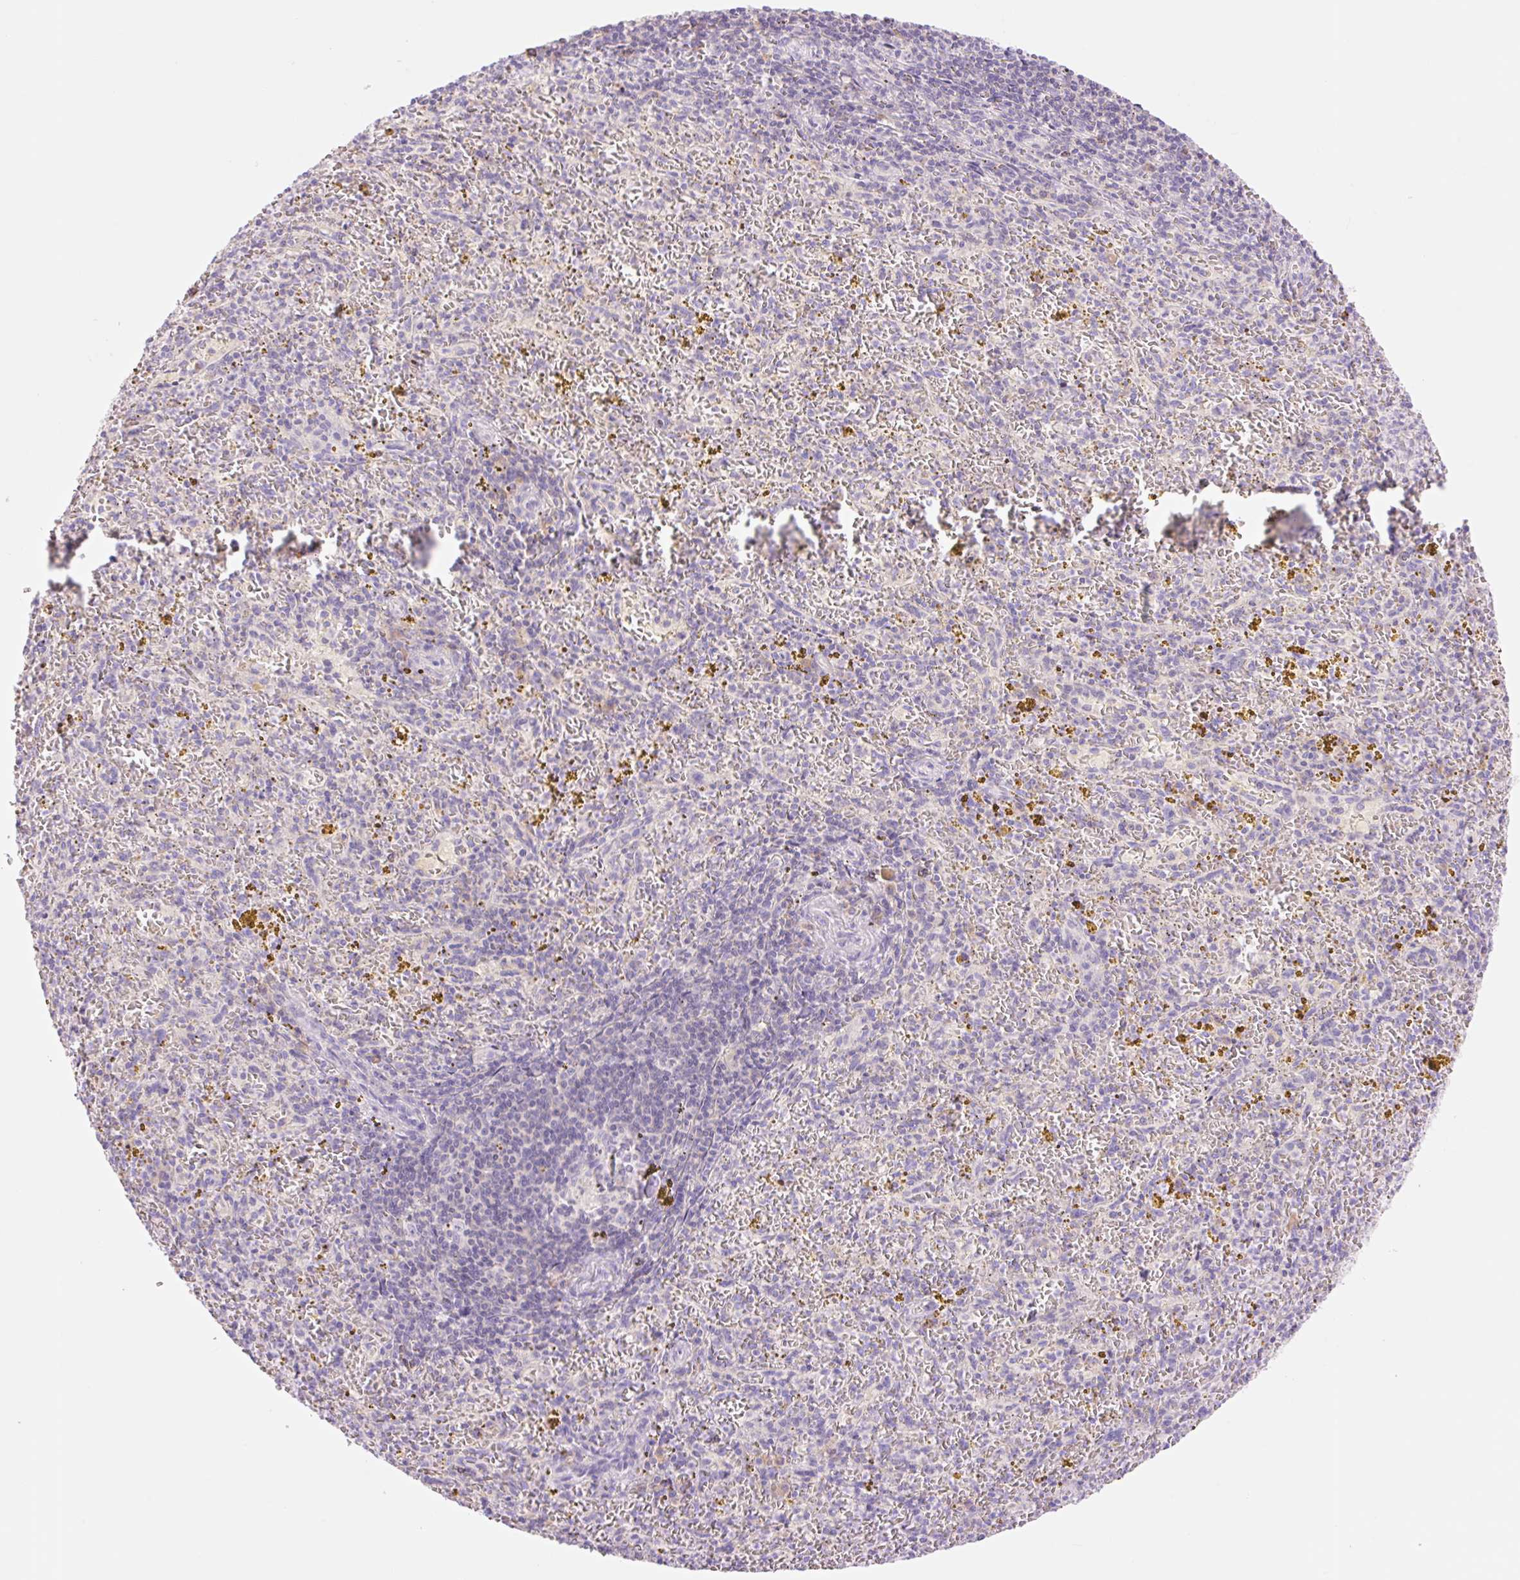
{"staining": {"intensity": "negative", "quantity": "none", "location": "none"}, "tissue": "spleen", "cell_type": "Cells in red pulp", "image_type": "normal", "snomed": [{"axis": "morphology", "description": "Normal tissue, NOS"}, {"axis": "topography", "description": "Spleen"}], "caption": "Immunohistochemistry (IHC) image of unremarkable spleen stained for a protein (brown), which displays no expression in cells in red pulp. Nuclei are stained in blue.", "gene": "DENND5A", "patient": {"sex": "male", "age": 57}}